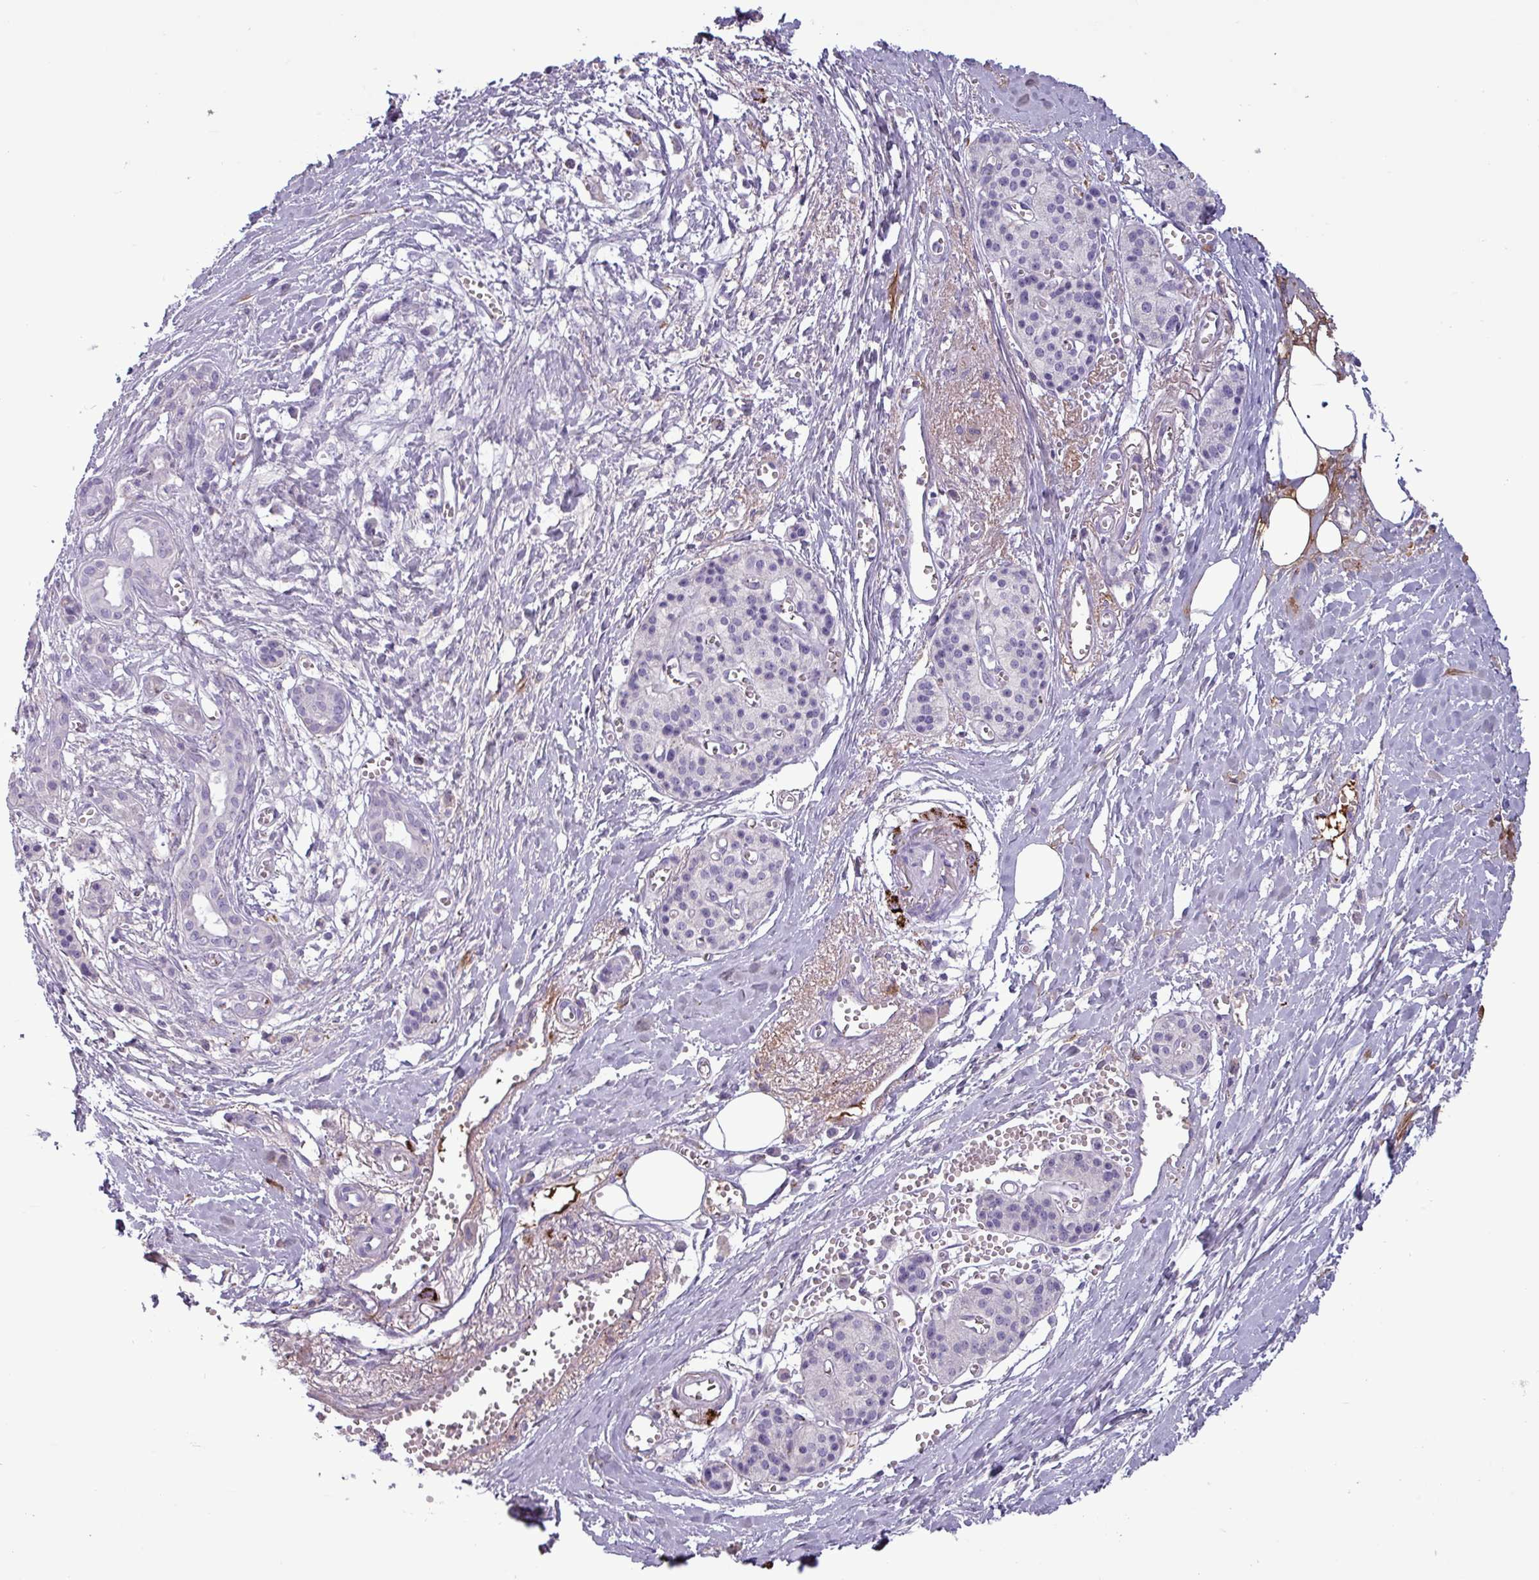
{"staining": {"intensity": "negative", "quantity": "none", "location": "none"}, "tissue": "pancreatic cancer", "cell_type": "Tumor cells", "image_type": "cancer", "snomed": [{"axis": "morphology", "description": "Adenocarcinoma, NOS"}, {"axis": "topography", "description": "Pancreas"}], "caption": "The histopathology image shows no significant staining in tumor cells of pancreatic cancer.", "gene": "PLIN2", "patient": {"sex": "male", "age": 71}}